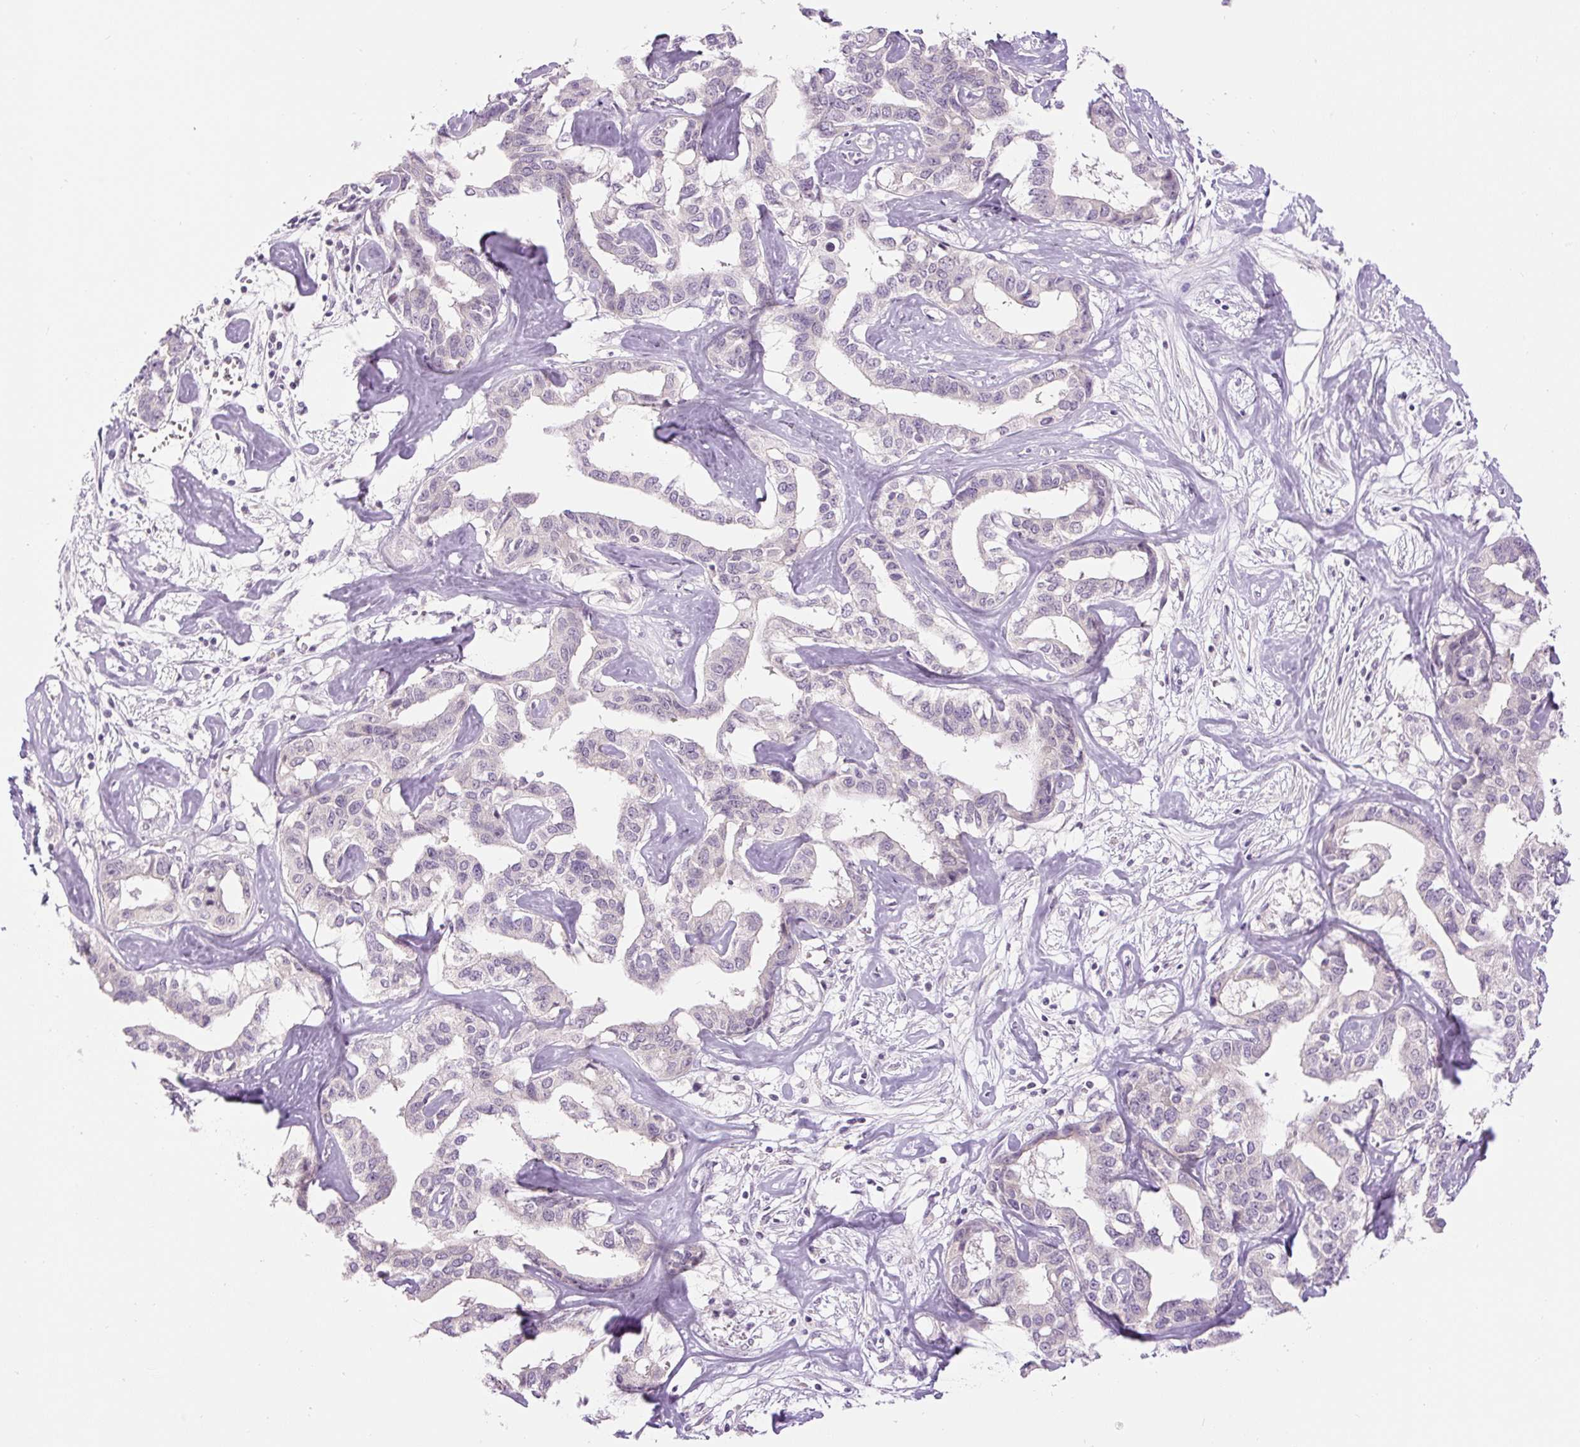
{"staining": {"intensity": "negative", "quantity": "none", "location": "none"}, "tissue": "liver cancer", "cell_type": "Tumor cells", "image_type": "cancer", "snomed": [{"axis": "morphology", "description": "Cholangiocarcinoma"}, {"axis": "topography", "description": "Liver"}], "caption": "Human liver cancer stained for a protein using IHC reveals no expression in tumor cells.", "gene": "FABP7", "patient": {"sex": "male", "age": 59}}